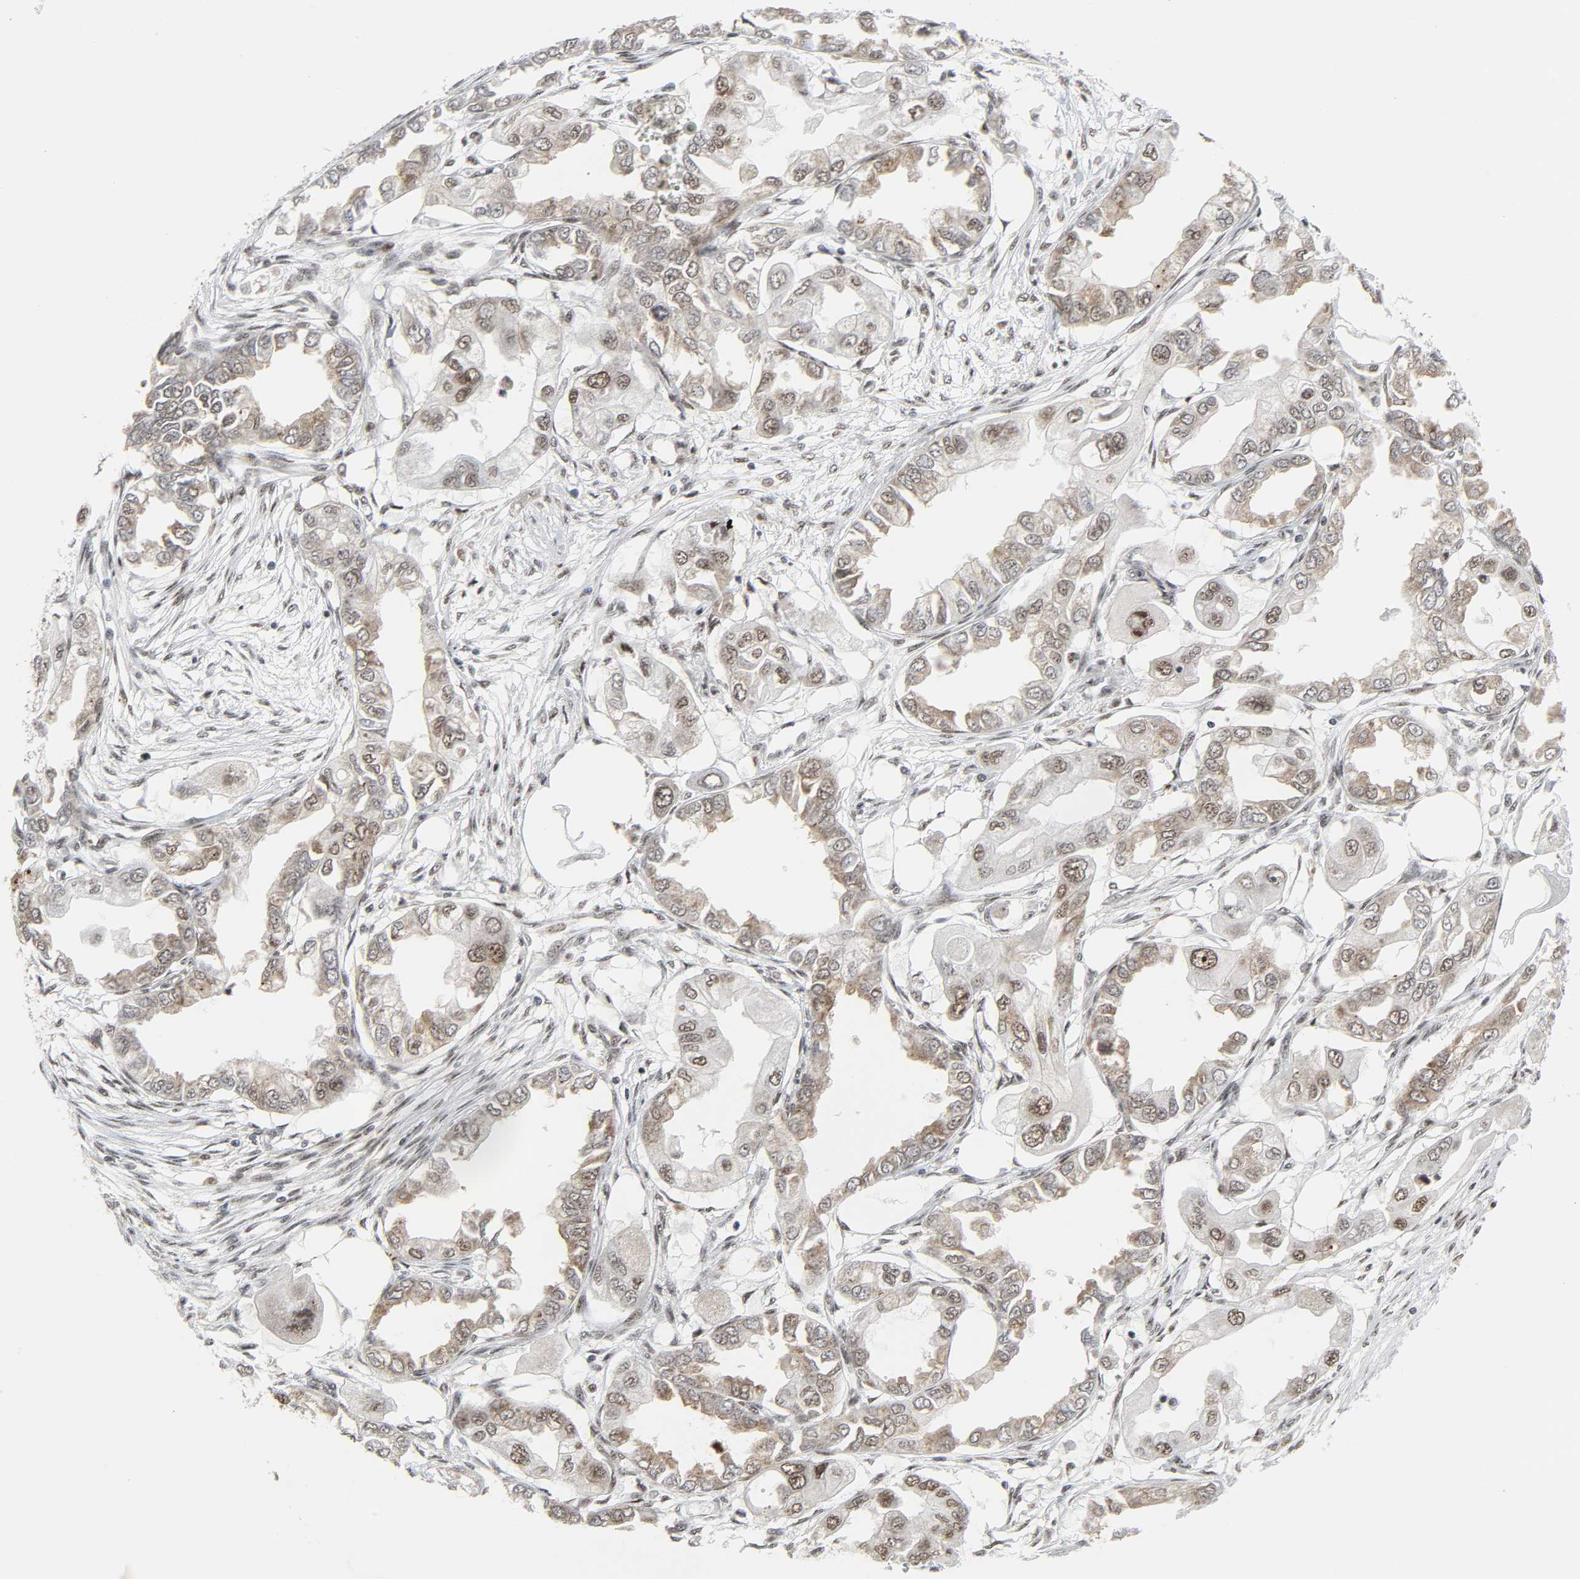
{"staining": {"intensity": "weak", "quantity": ">75%", "location": "nuclear"}, "tissue": "endometrial cancer", "cell_type": "Tumor cells", "image_type": "cancer", "snomed": [{"axis": "morphology", "description": "Adenocarcinoma, NOS"}, {"axis": "topography", "description": "Endometrium"}], "caption": "Weak nuclear expression is identified in approximately >75% of tumor cells in endometrial cancer.", "gene": "CDK7", "patient": {"sex": "female", "age": 67}}